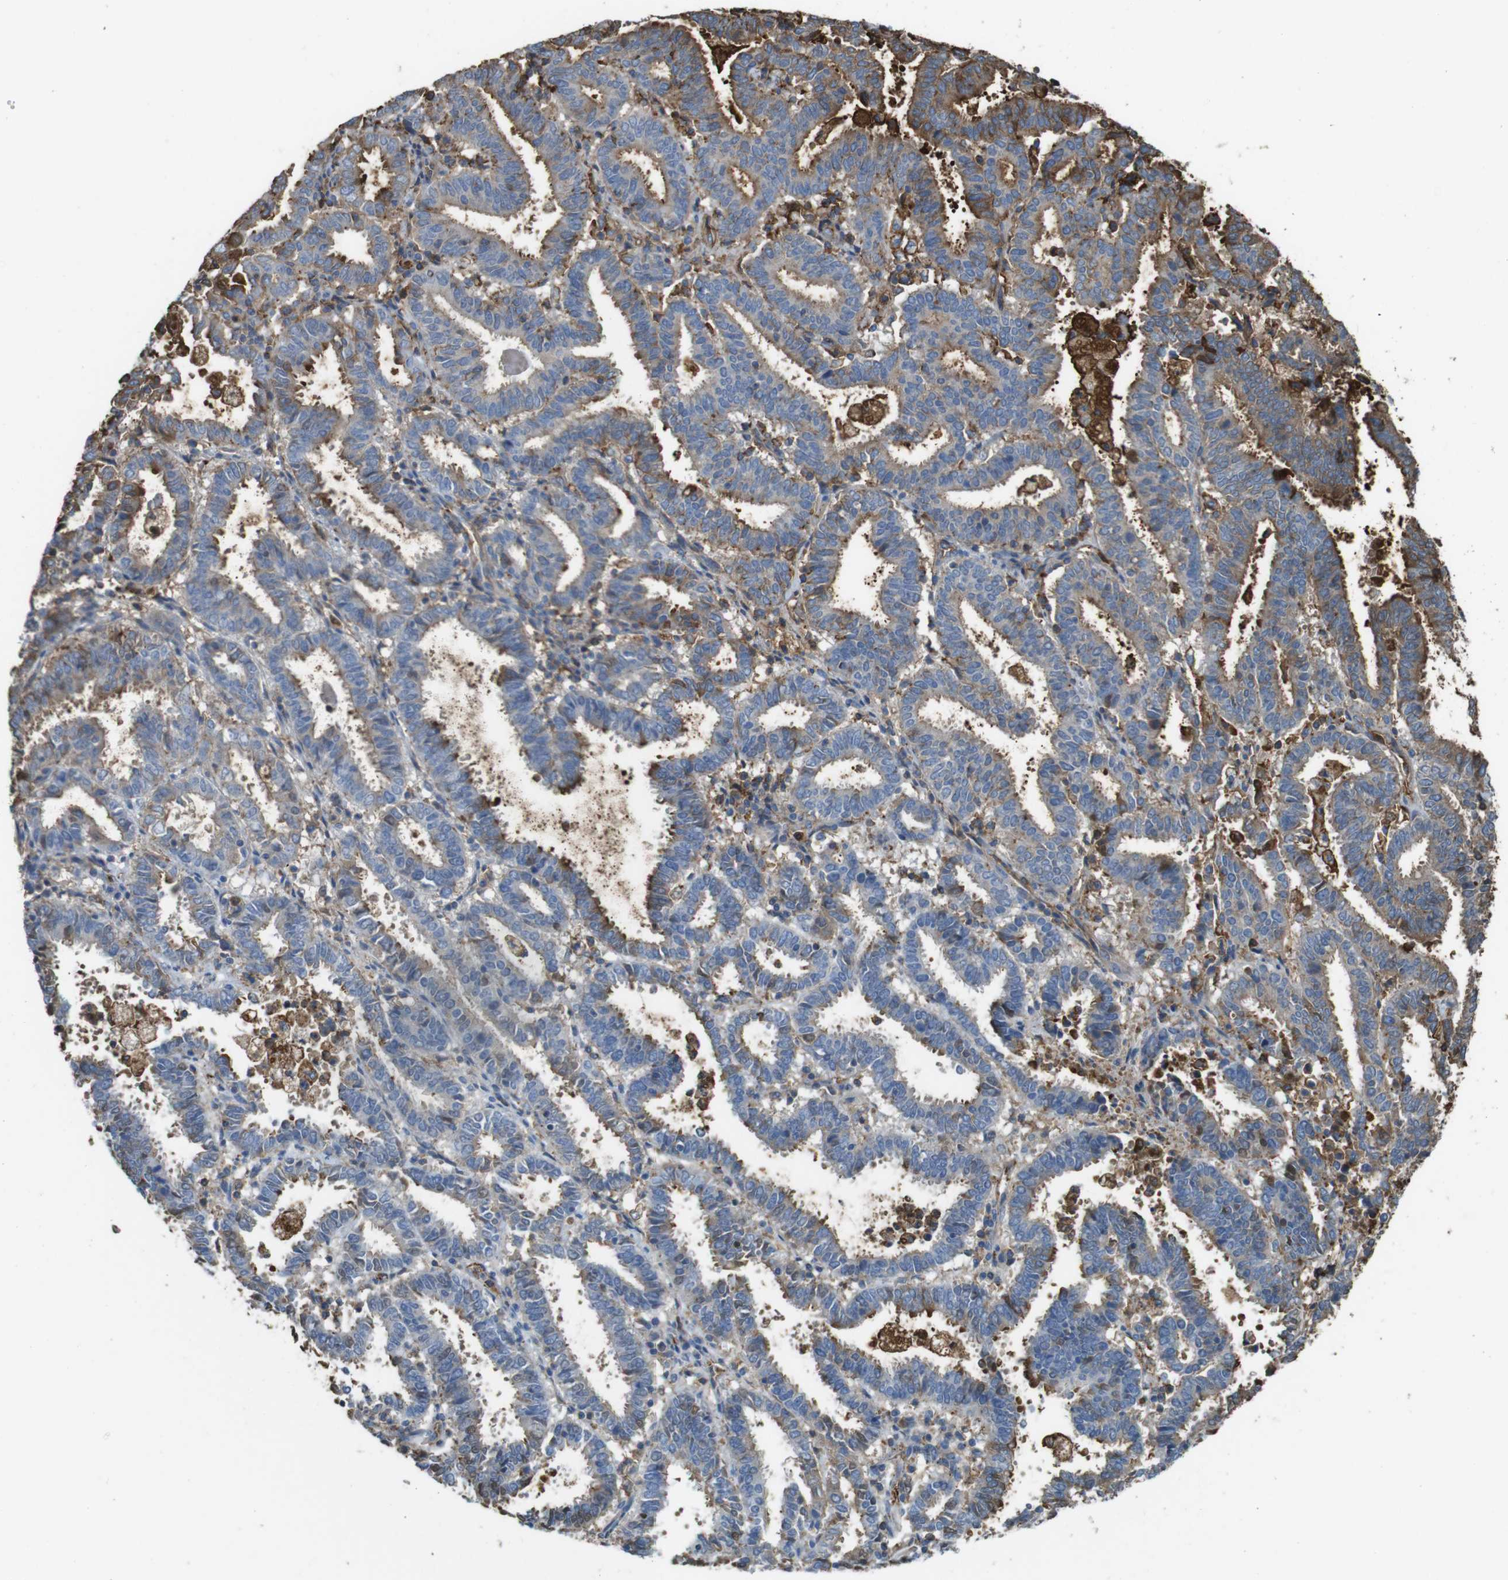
{"staining": {"intensity": "moderate", "quantity": "<25%", "location": "cytoplasmic/membranous"}, "tissue": "endometrial cancer", "cell_type": "Tumor cells", "image_type": "cancer", "snomed": [{"axis": "morphology", "description": "Adenocarcinoma, NOS"}, {"axis": "topography", "description": "Uterus"}], "caption": "Tumor cells reveal low levels of moderate cytoplasmic/membranous staining in about <25% of cells in human adenocarcinoma (endometrial).", "gene": "LTBP4", "patient": {"sex": "female", "age": 83}}